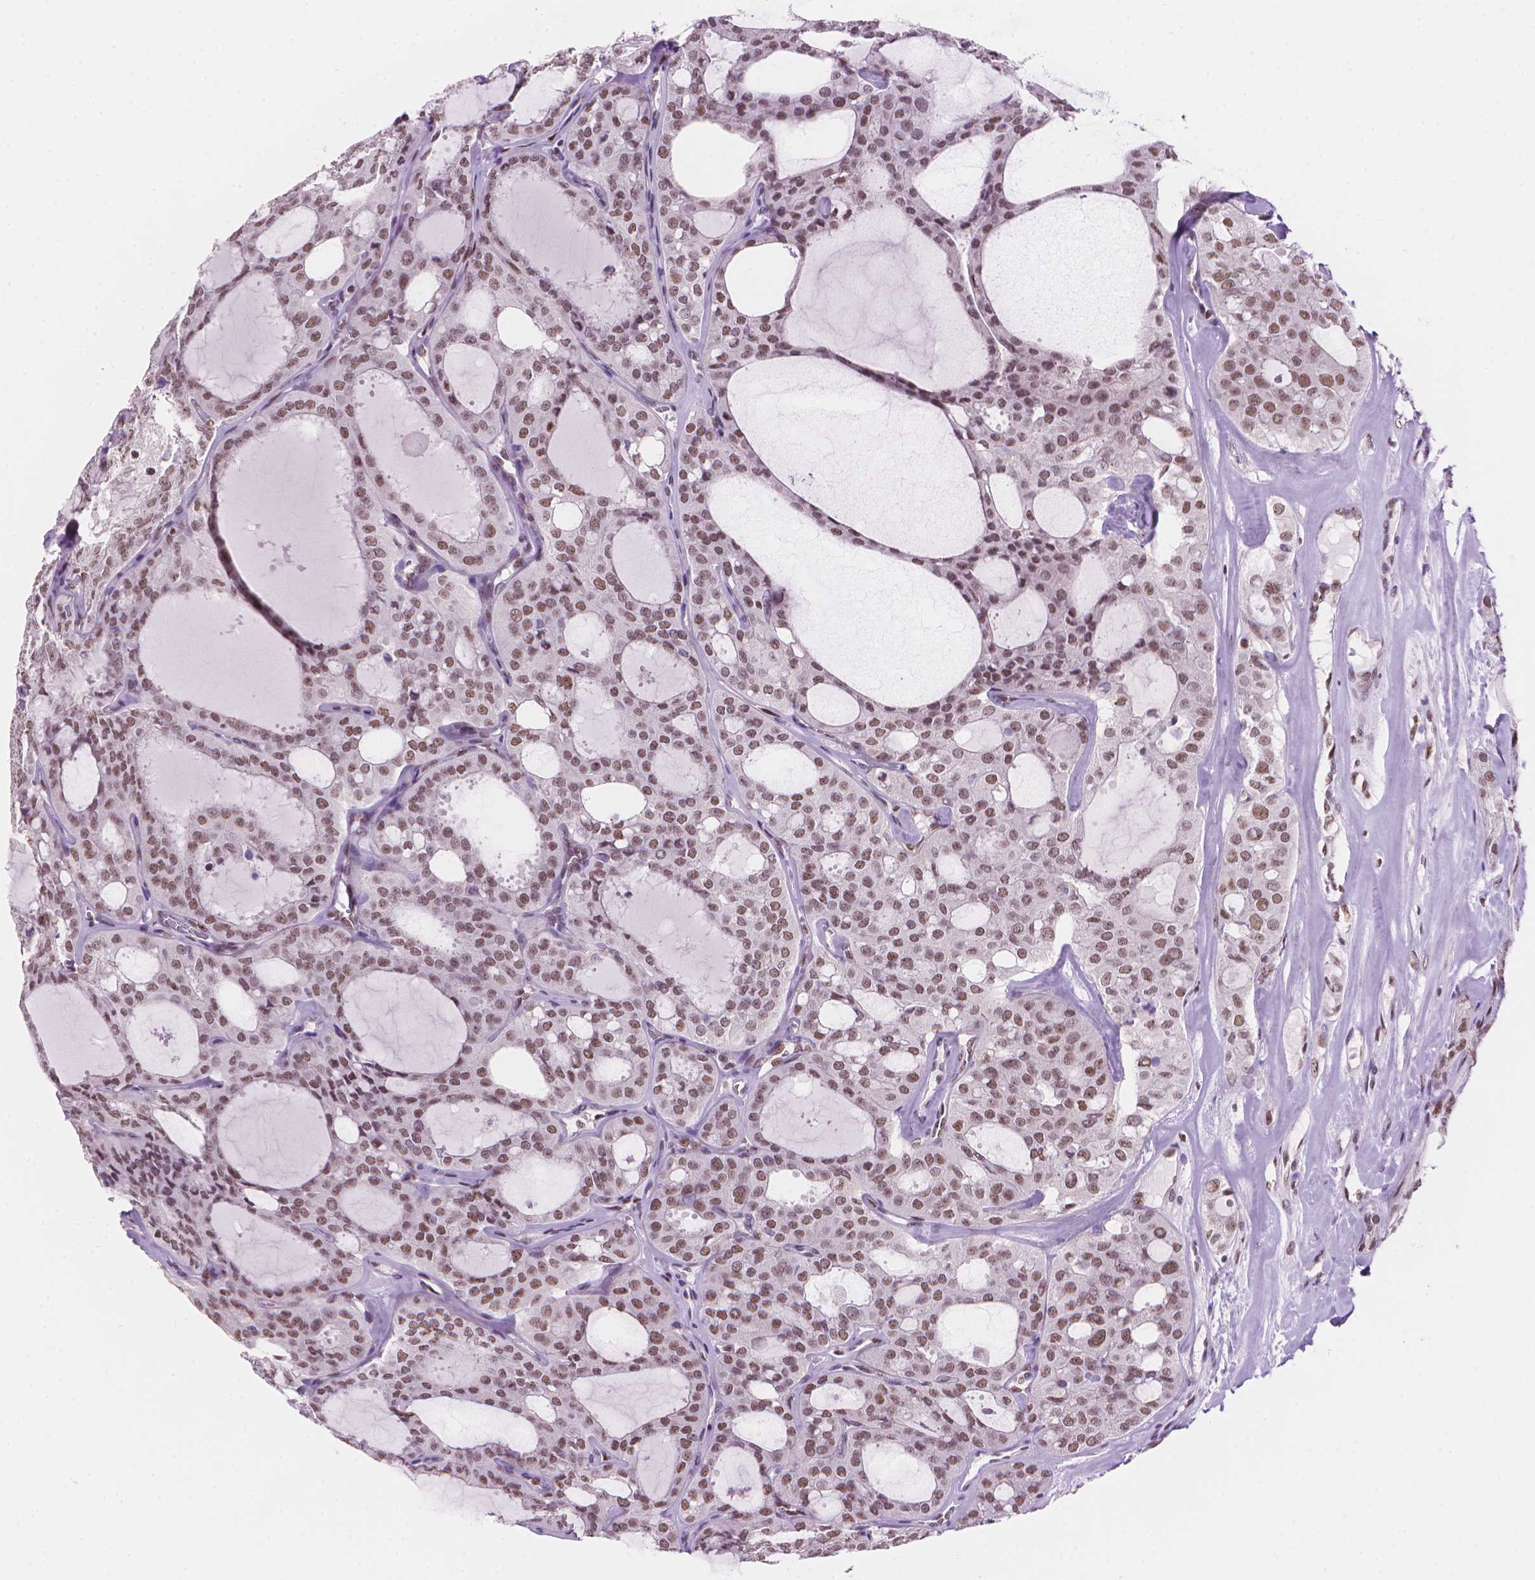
{"staining": {"intensity": "moderate", "quantity": ">75%", "location": "nuclear"}, "tissue": "thyroid cancer", "cell_type": "Tumor cells", "image_type": "cancer", "snomed": [{"axis": "morphology", "description": "Follicular adenoma carcinoma, NOS"}, {"axis": "topography", "description": "Thyroid gland"}], "caption": "Moderate nuclear staining for a protein is appreciated in approximately >75% of tumor cells of thyroid cancer using immunohistochemistry (IHC).", "gene": "UBN1", "patient": {"sex": "male", "age": 75}}